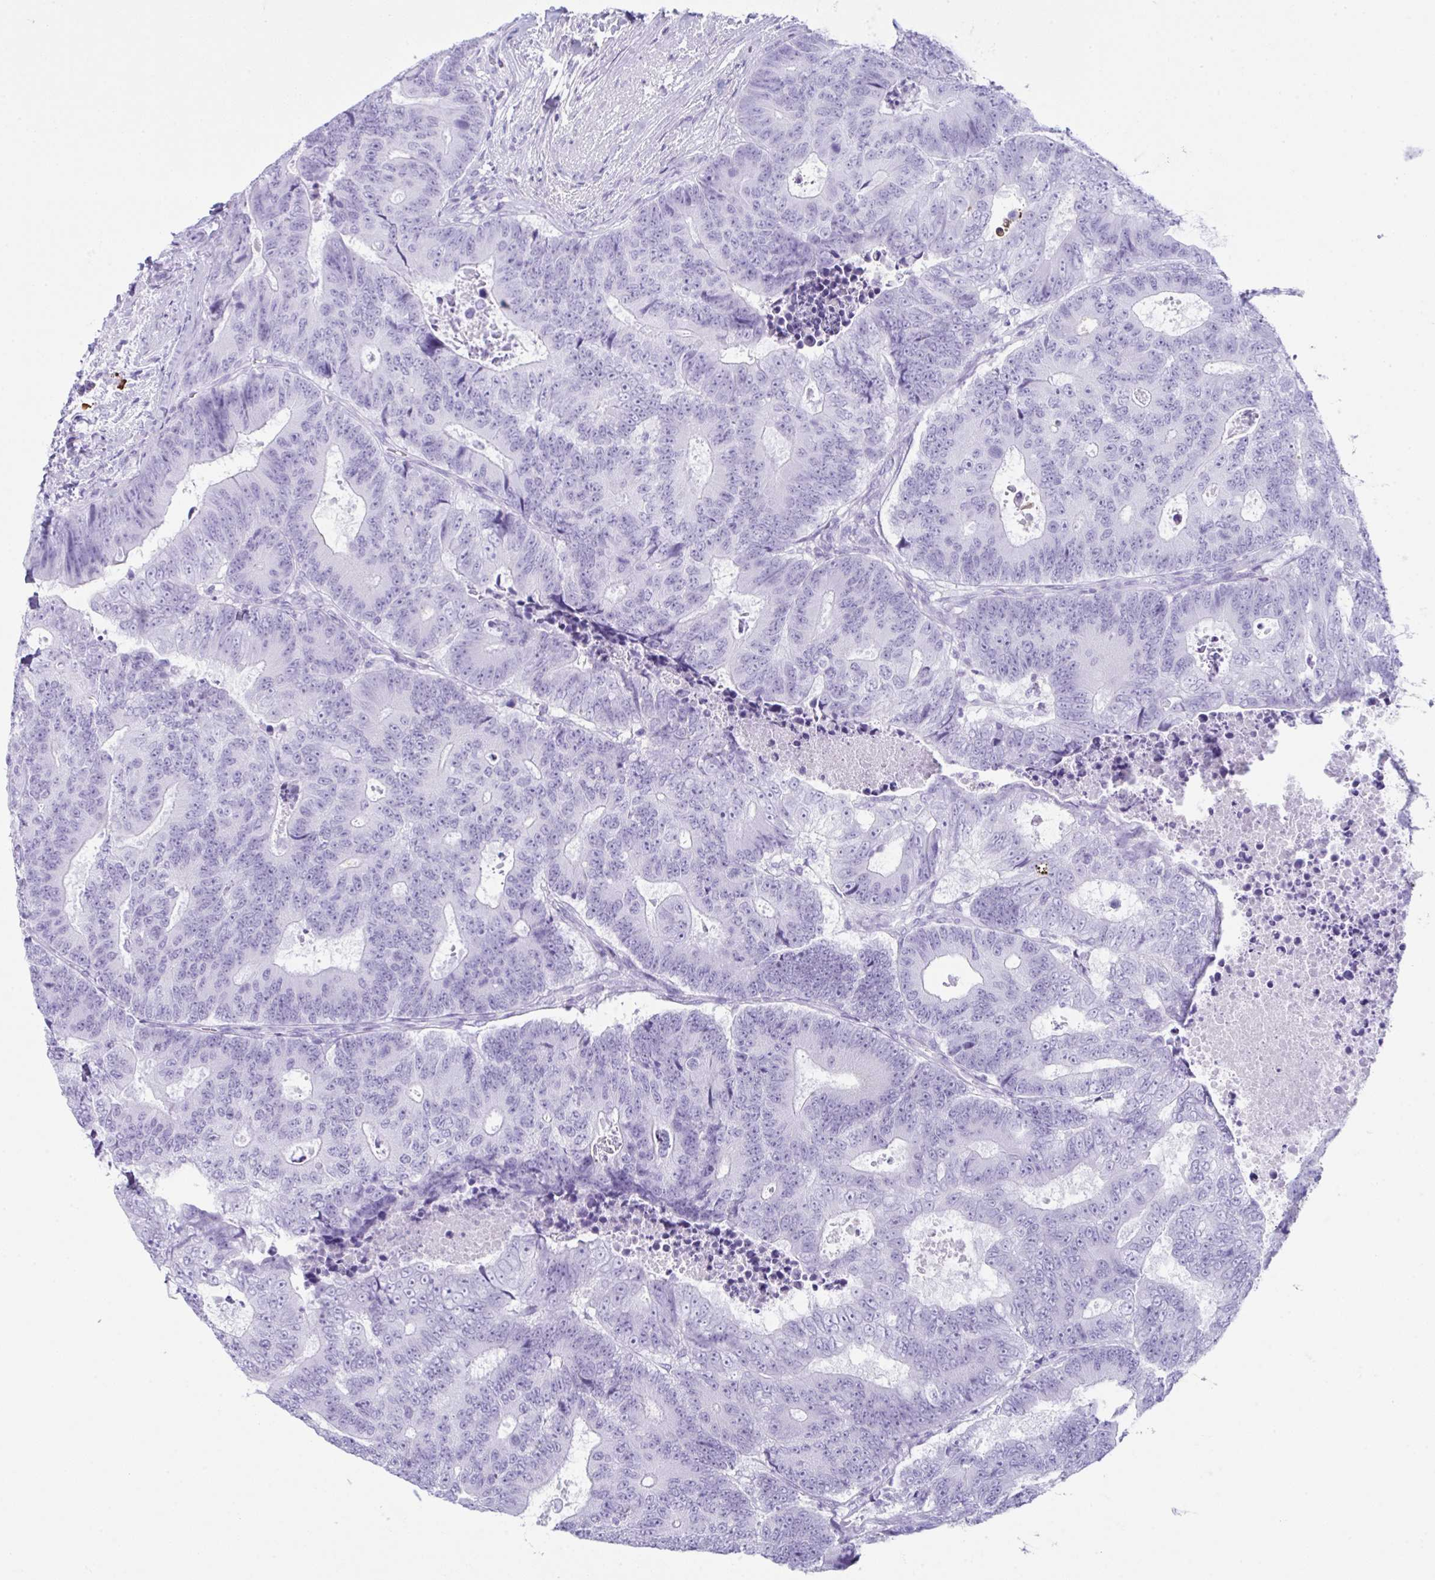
{"staining": {"intensity": "negative", "quantity": "none", "location": "none"}, "tissue": "colorectal cancer", "cell_type": "Tumor cells", "image_type": "cancer", "snomed": [{"axis": "morphology", "description": "Adenocarcinoma, NOS"}, {"axis": "topography", "description": "Colon"}], "caption": "Colorectal cancer (adenocarcinoma) stained for a protein using immunohistochemistry displays no expression tumor cells.", "gene": "JCHAIN", "patient": {"sex": "female", "age": 48}}